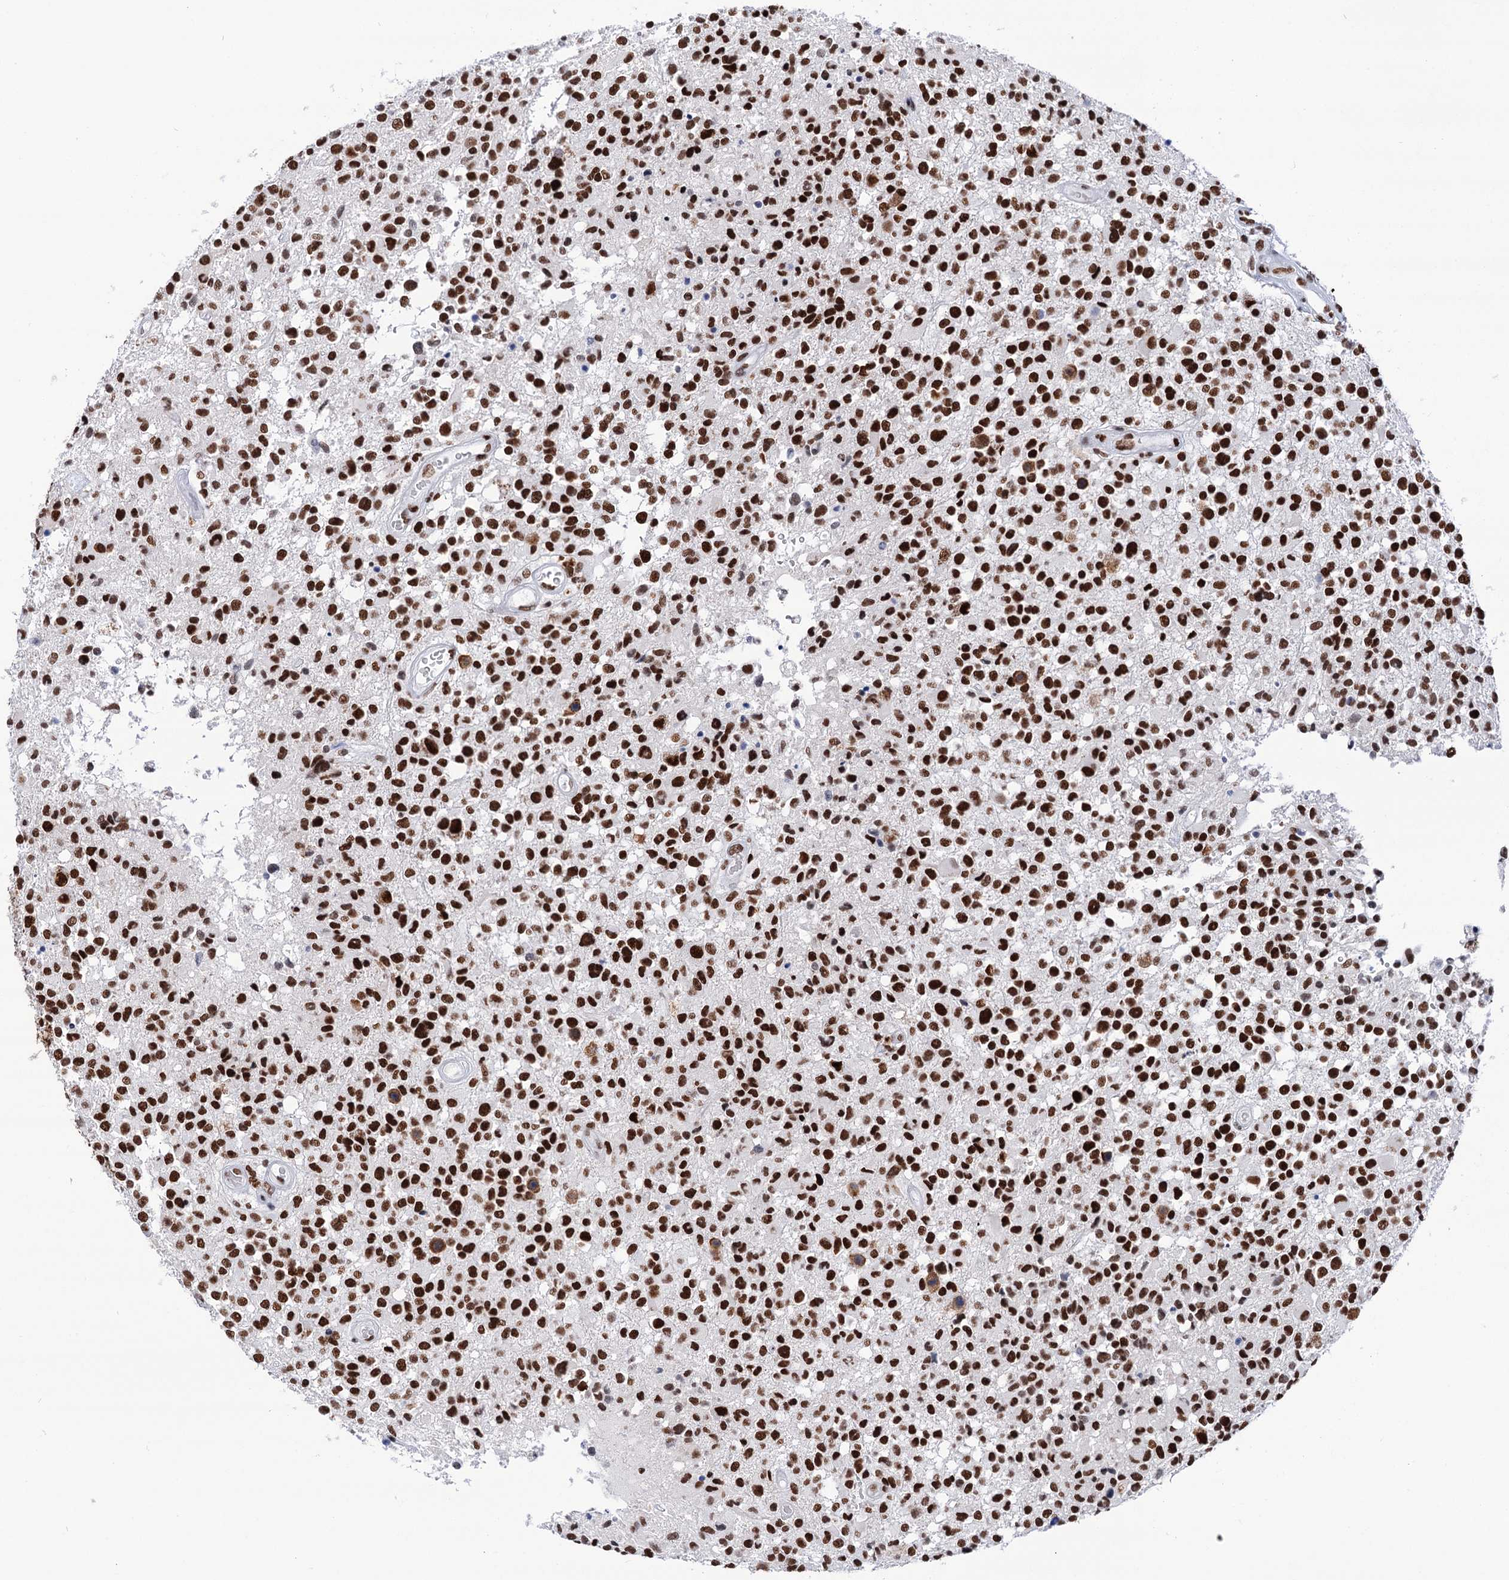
{"staining": {"intensity": "strong", "quantity": ">75%", "location": "nuclear"}, "tissue": "glioma", "cell_type": "Tumor cells", "image_type": "cancer", "snomed": [{"axis": "morphology", "description": "Glioma, malignant, High grade"}, {"axis": "morphology", "description": "Glioblastoma, NOS"}, {"axis": "topography", "description": "Brain"}], "caption": "This is an image of immunohistochemistry staining of malignant high-grade glioma, which shows strong expression in the nuclear of tumor cells.", "gene": "MATR3", "patient": {"sex": "male", "age": 60}}